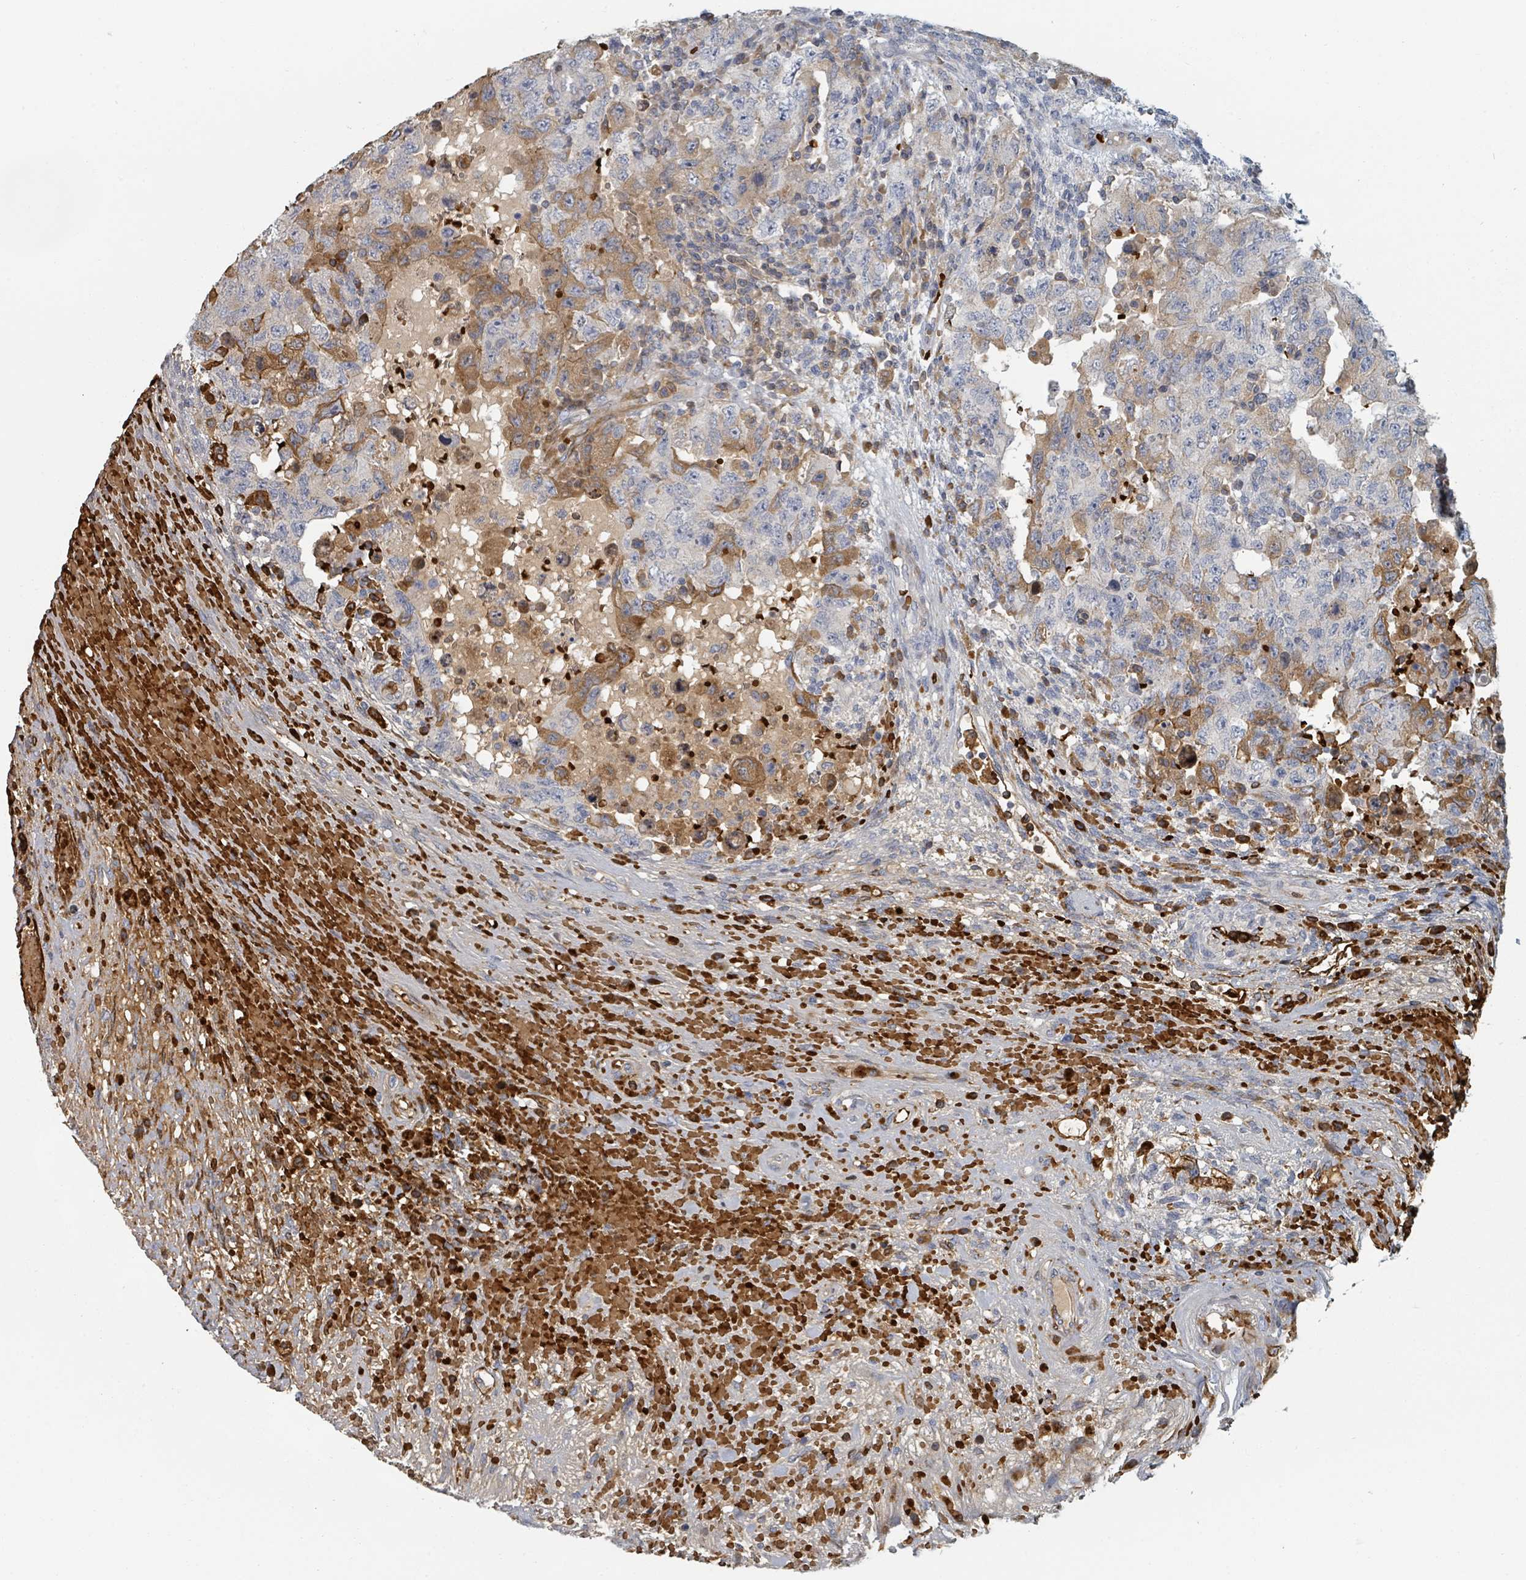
{"staining": {"intensity": "weak", "quantity": "25%-75%", "location": "cytoplasmic/membranous"}, "tissue": "testis cancer", "cell_type": "Tumor cells", "image_type": "cancer", "snomed": [{"axis": "morphology", "description": "Carcinoma, Embryonal, NOS"}, {"axis": "topography", "description": "Testis"}], "caption": "The immunohistochemical stain labels weak cytoplasmic/membranous positivity in tumor cells of testis cancer tissue.", "gene": "TRPC4AP", "patient": {"sex": "male", "age": 26}}